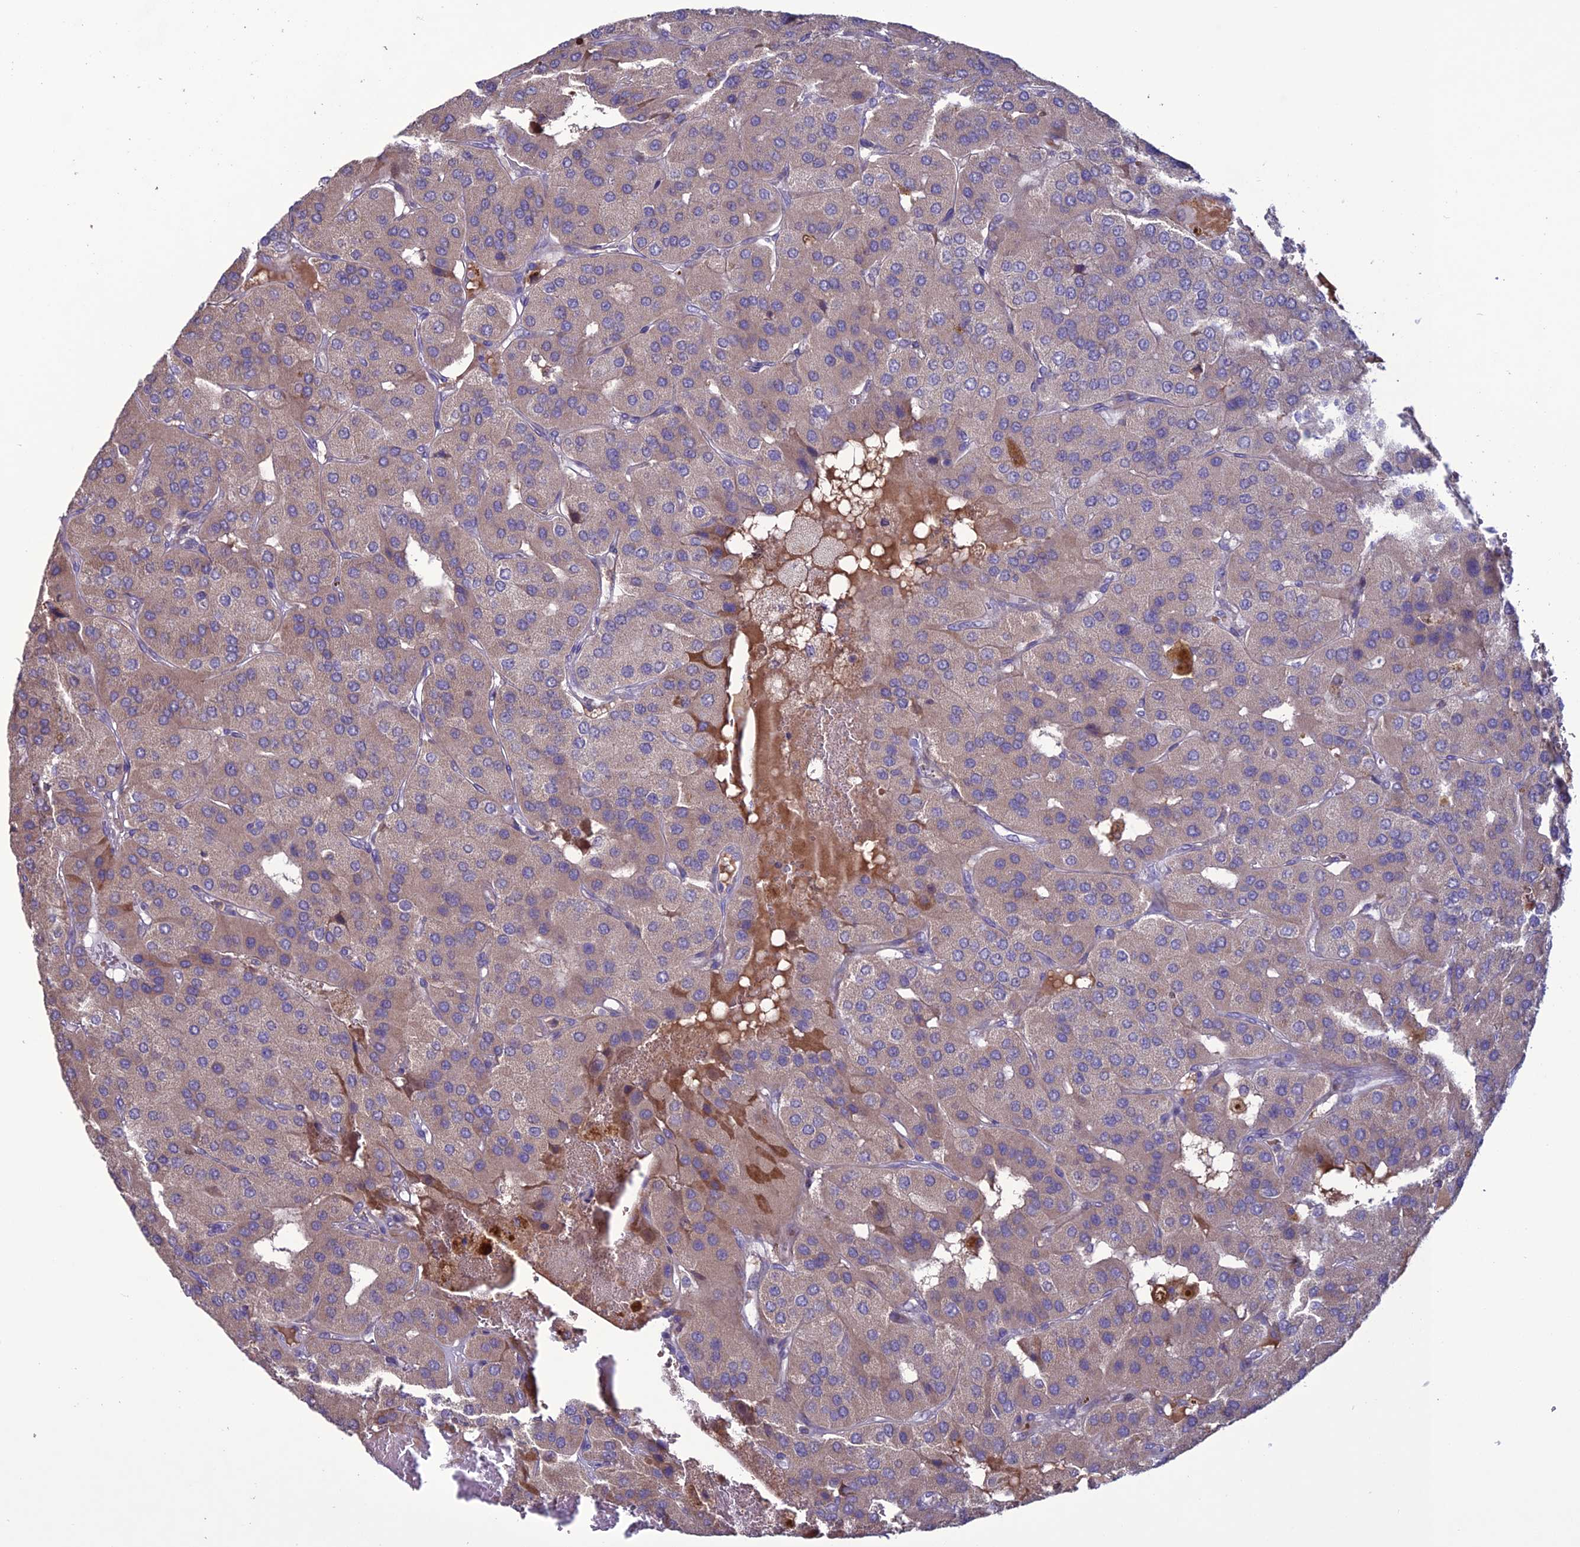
{"staining": {"intensity": "weak", "quantity": "25%-75%", "location": "cytoplasmic/membranous"}, "tissue": "parathyroid gland", "cell_type": "Glandular cells", "image_type": "normal", "snomed": [{"axis": "morphology", "description": "Normal tissue, NOS"}, {"axis": "morphology", "description": "Adenoma, NOS"}, {"axis": "topography", "description": "Parathyroid gland"}], "caption": "DAB (3,3'-diaminobenzidine) immunohistochemical staining of unremarkable human parathyroid gland exhibits weak cytoplasmic/membranous protein staining in about 25%-75% of glandular cells.", "gene": "C2orf76", "patient": {"sex": "female", "age": 86}}